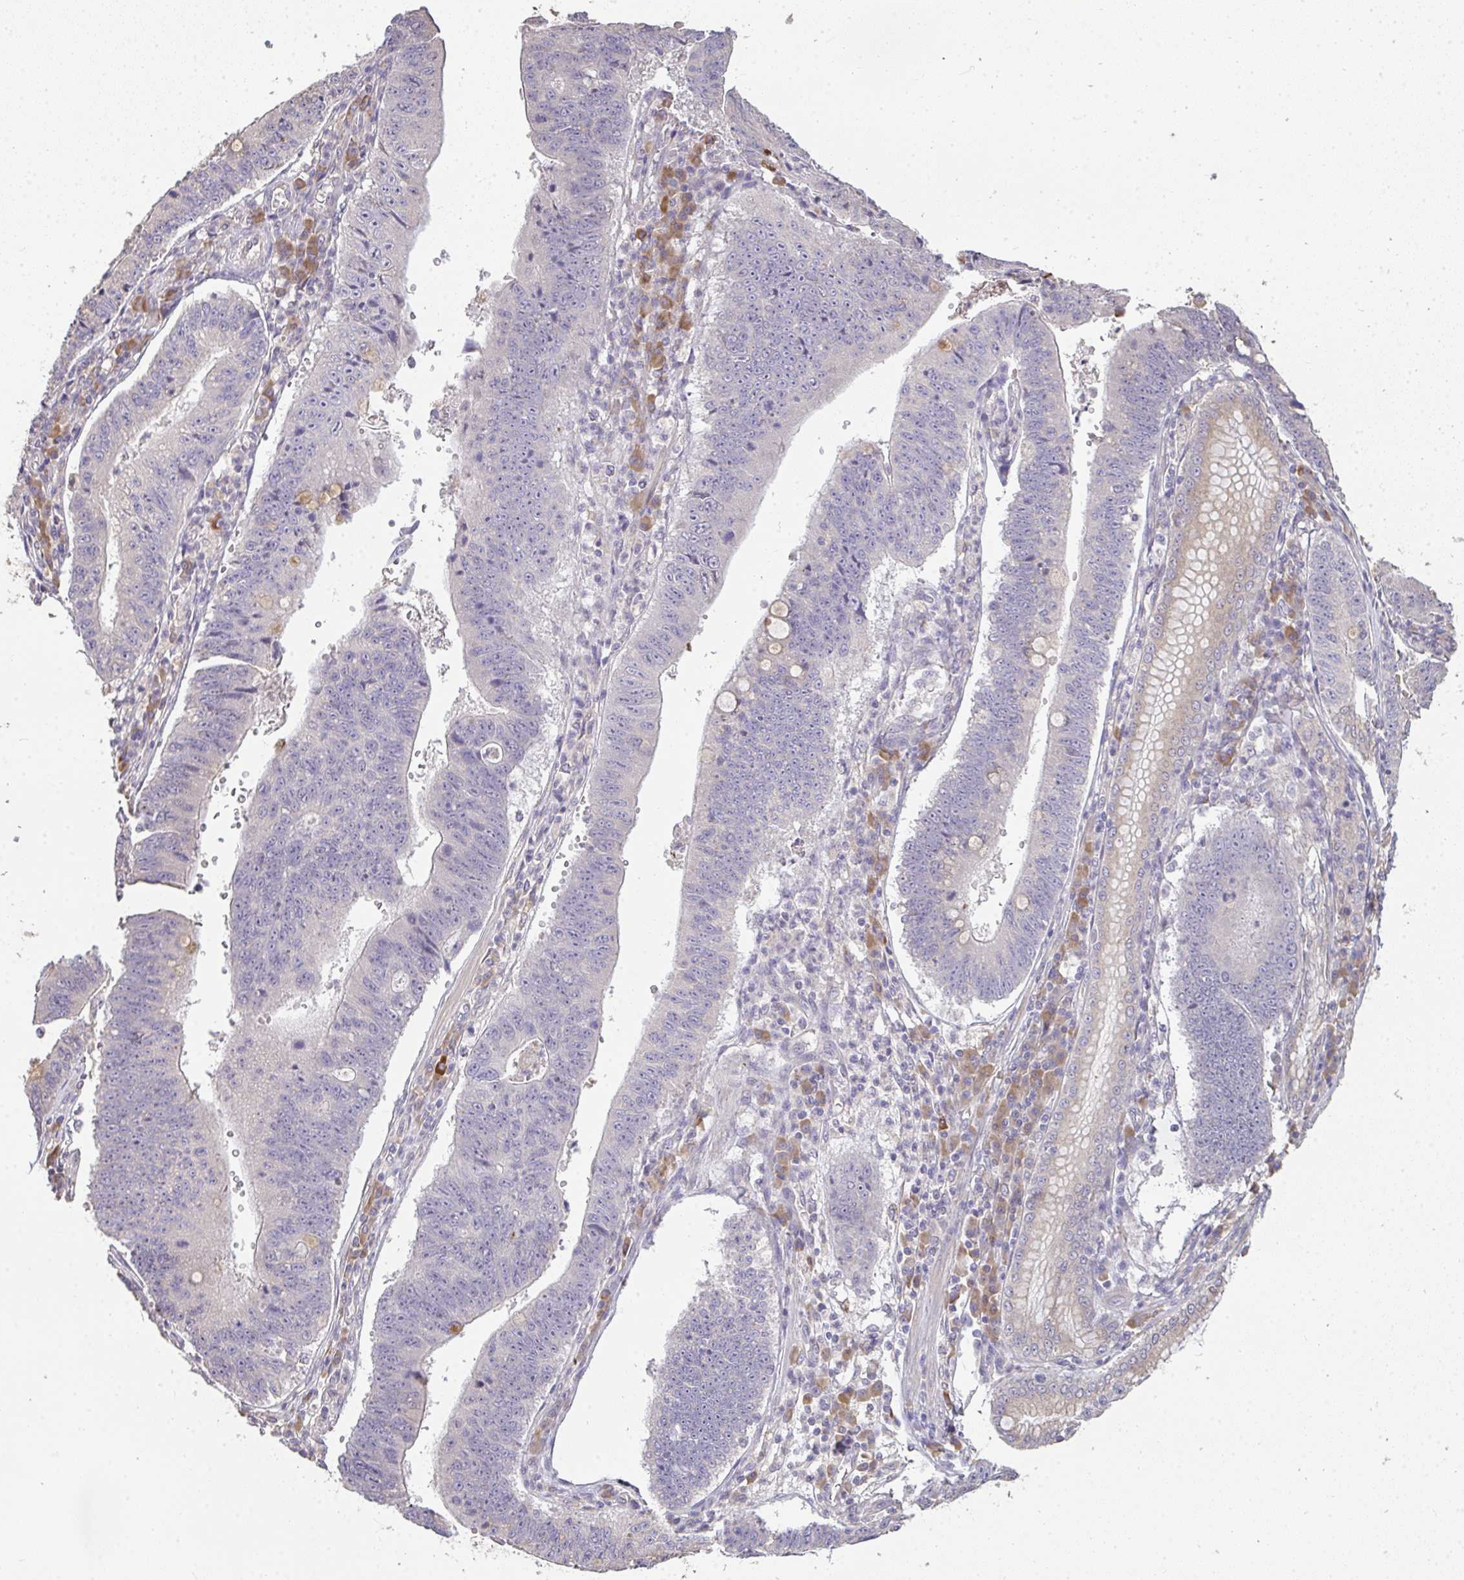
{"staining": {"intensity": "moderate", "quantity": "<25%", "location": "cytoplasmic/membranous"}, "tissue": "stomach cancer", "cell_type": "Tumor cells", "image_type": "cancer", "snomed": [{"axis": "morphology", "description": "Adenocarcinoma, NOS"}, {"axis": "topography", "description": "Stomach"}], "caption": "A low amount of moderate cytoplasmic/membranous staining is seen in approximately <25% of tumor cells in stomach cancer (adenocarcinoma) tissue.", "gene": "BRINP3", "patient": {"sex": "male", "age": 59}}